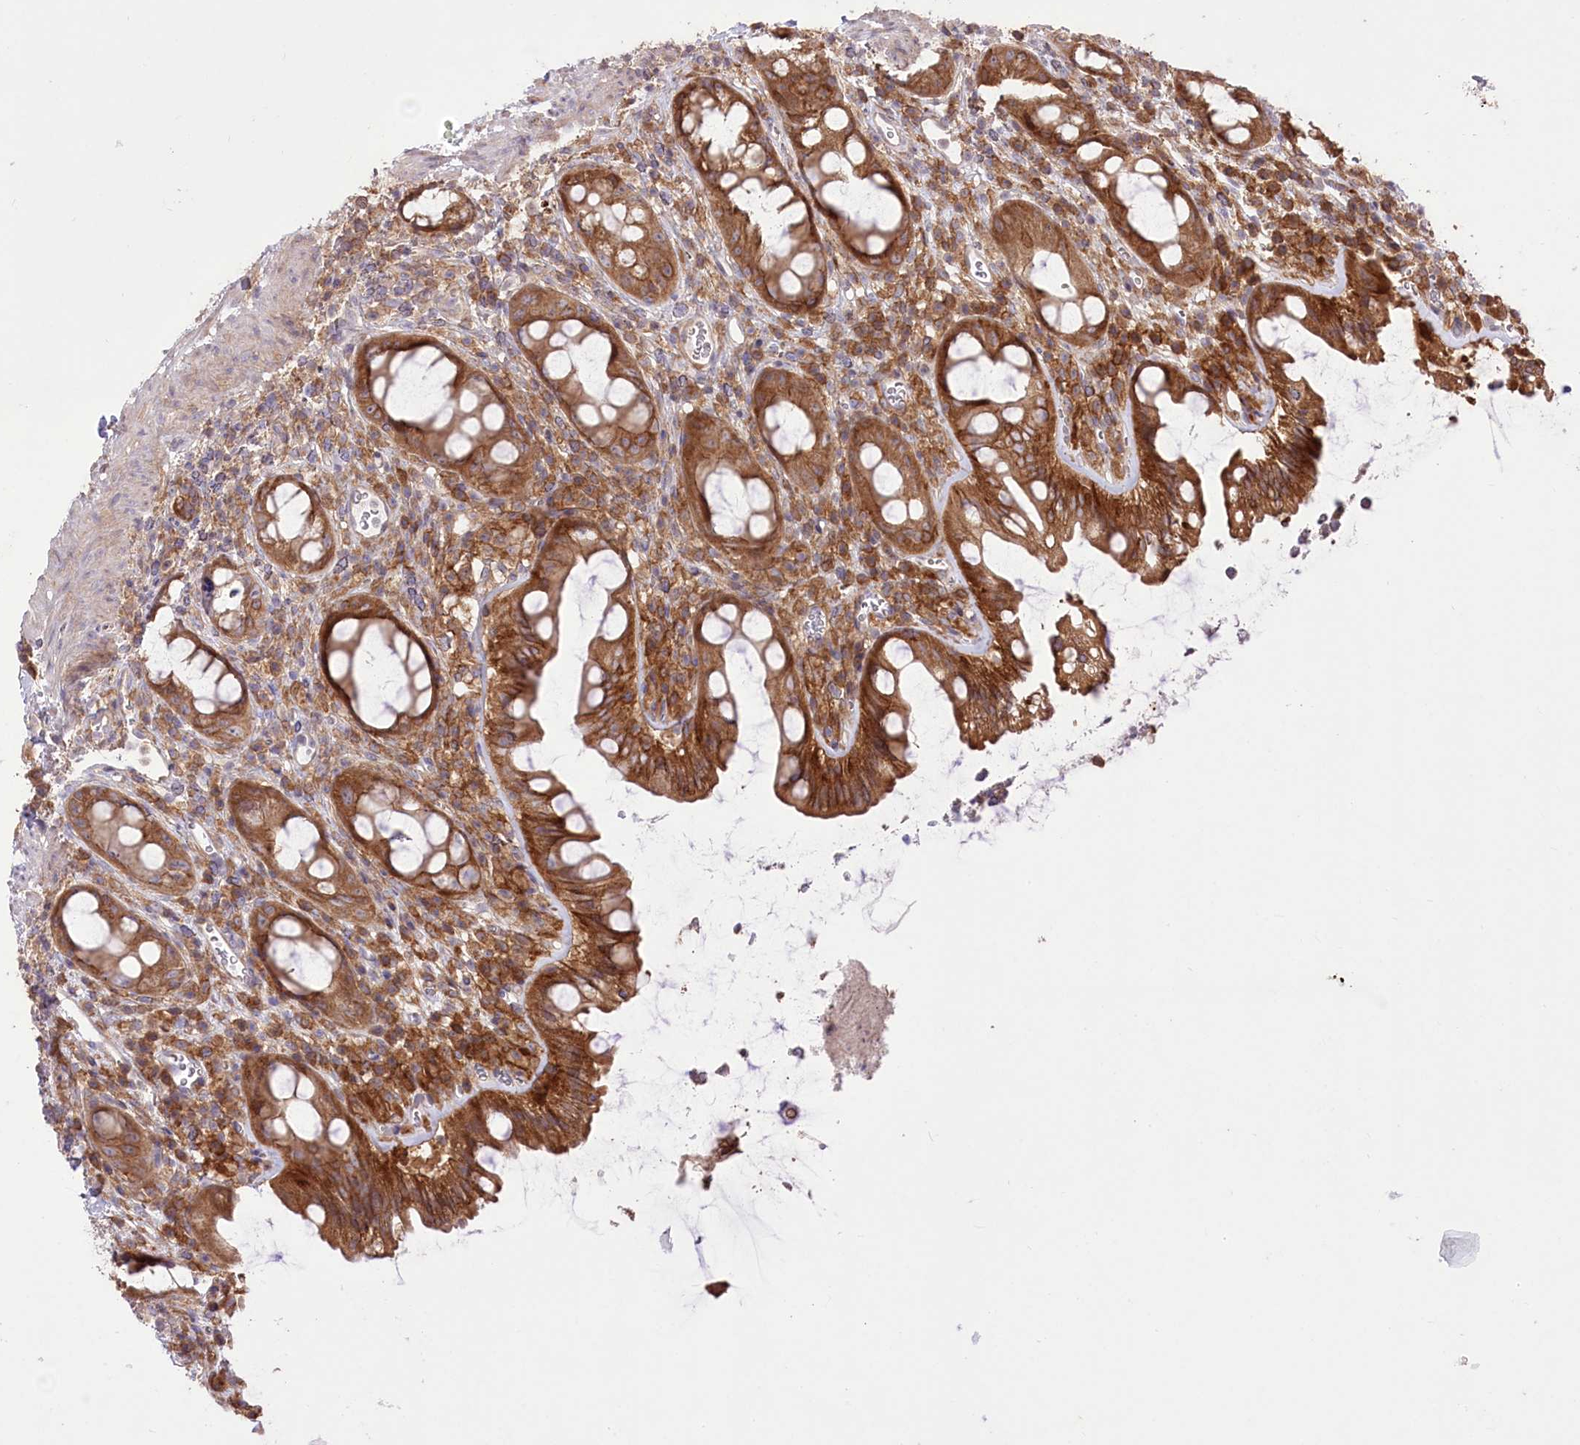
{"staining": {"intensity": "strong", "quantity": ">75%", "location": "cytoplasmic/membranous"}, "tissue": "rectum", "cell_type": "Glandular cells", "image_type": "normal", "snomed": [{"axis": "morphology", "description": "Normal tissue, NOS"}, {"axis": "topography", "description": "Rectum"}], "caption": "Strong cytoplasmic/membranous protein positivity is seen in approximately >75% of glandular cells in rectum. (brown staining indicates protein expression, while blue staining denotes nuclei).", "gene": "XYLB", "patient": {"sex": "female", "age": 57}}